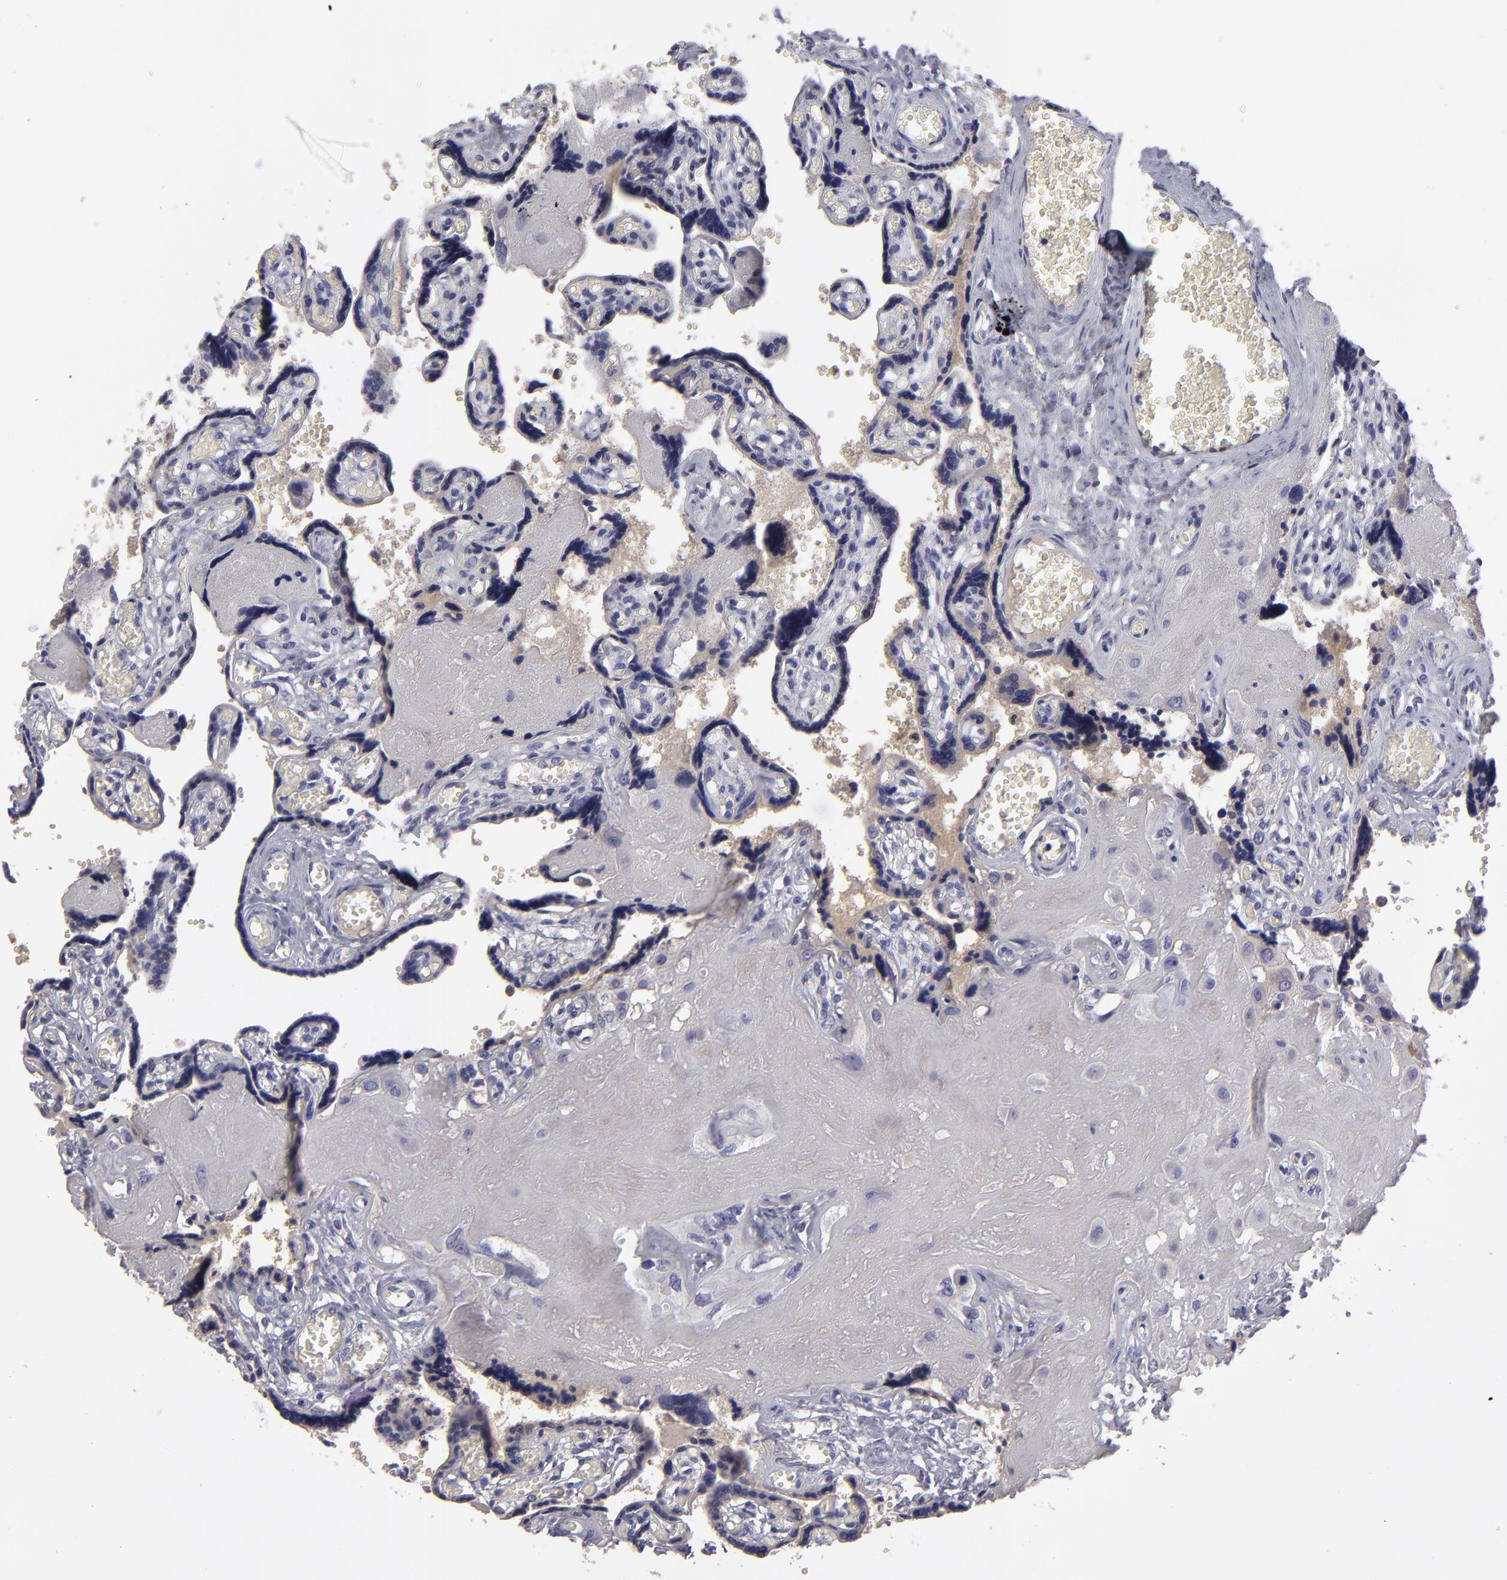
{"staining": {"intensity": "negative", "quantity": "none", "location": "none"}, "tissue": "placenta", "cell_type": "Decidual cells", "image_type": "normal", "snomed": [{"axis": "morphology", "description": "Normal tissue, NOS"}, {"axis": "morphology", "description": "Degeneration, NOS"}, {"axis": "topography", "description": "Placenta"}], "caption": "This is an IHC micrograph of benign human placenta. There is no positivity in decidual cells.", "gene": "ABCC4", "patient": {"sex": "female", "age": 35}}